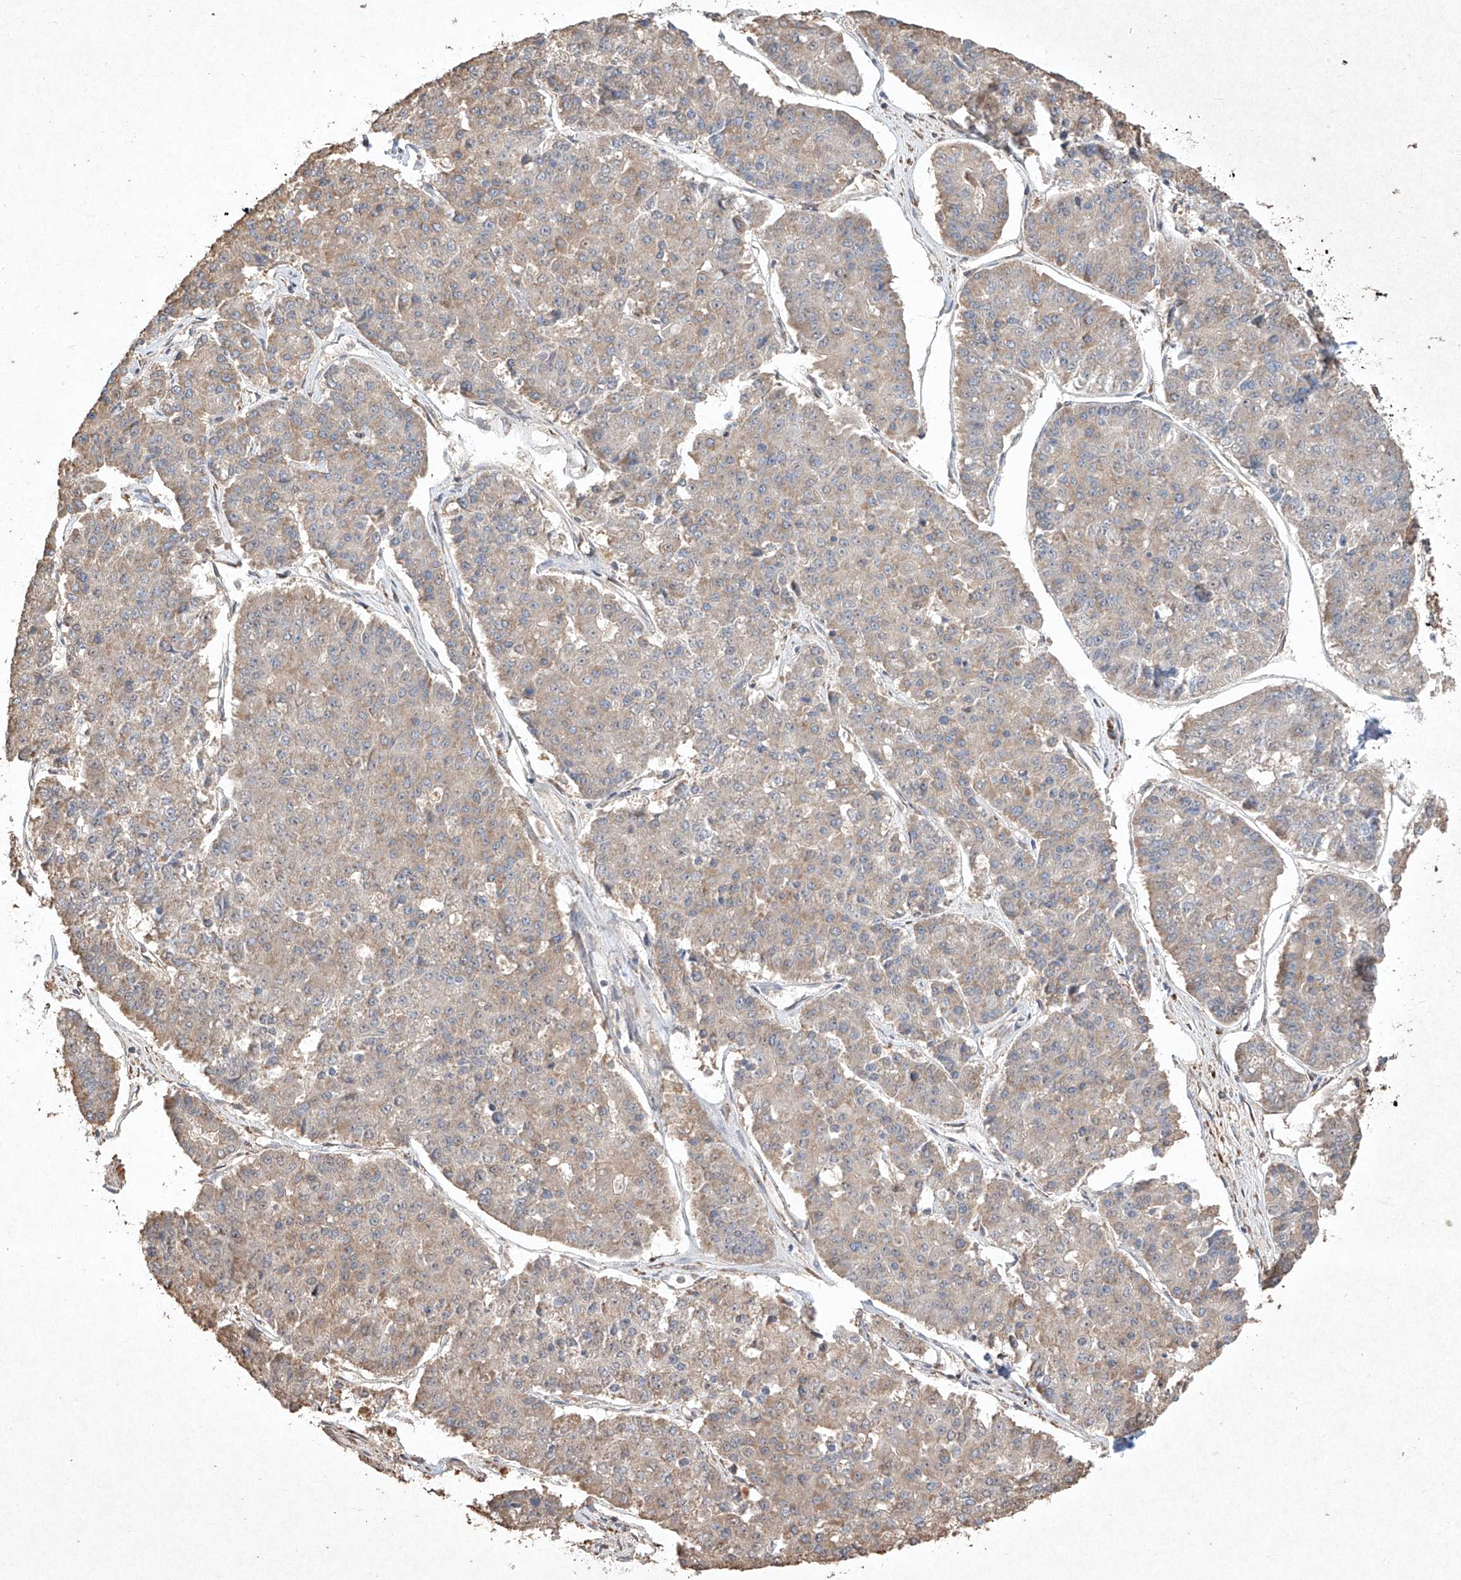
{"staining": {"intensity": "weak", "quantity": "25%-75%", "location": "cytoplasmic/membranous"}, "tissue": "pancreatic cancer", "cell_type": "Tumor cells", "image_type": "cancer", "snomed": [{"axis": "morphology", "description": "Adenocarcinoma, NOS"}, {"axis": "topography", "description": "Pancreas"}], "caption": "Tumor cells exhibit weak cytoplasmic/membranous staining in approximately 25%-75% of cells in pancreatic cancer.", "gene": "SEMA3B", "patient": {"sex": "male", "age": 50}}